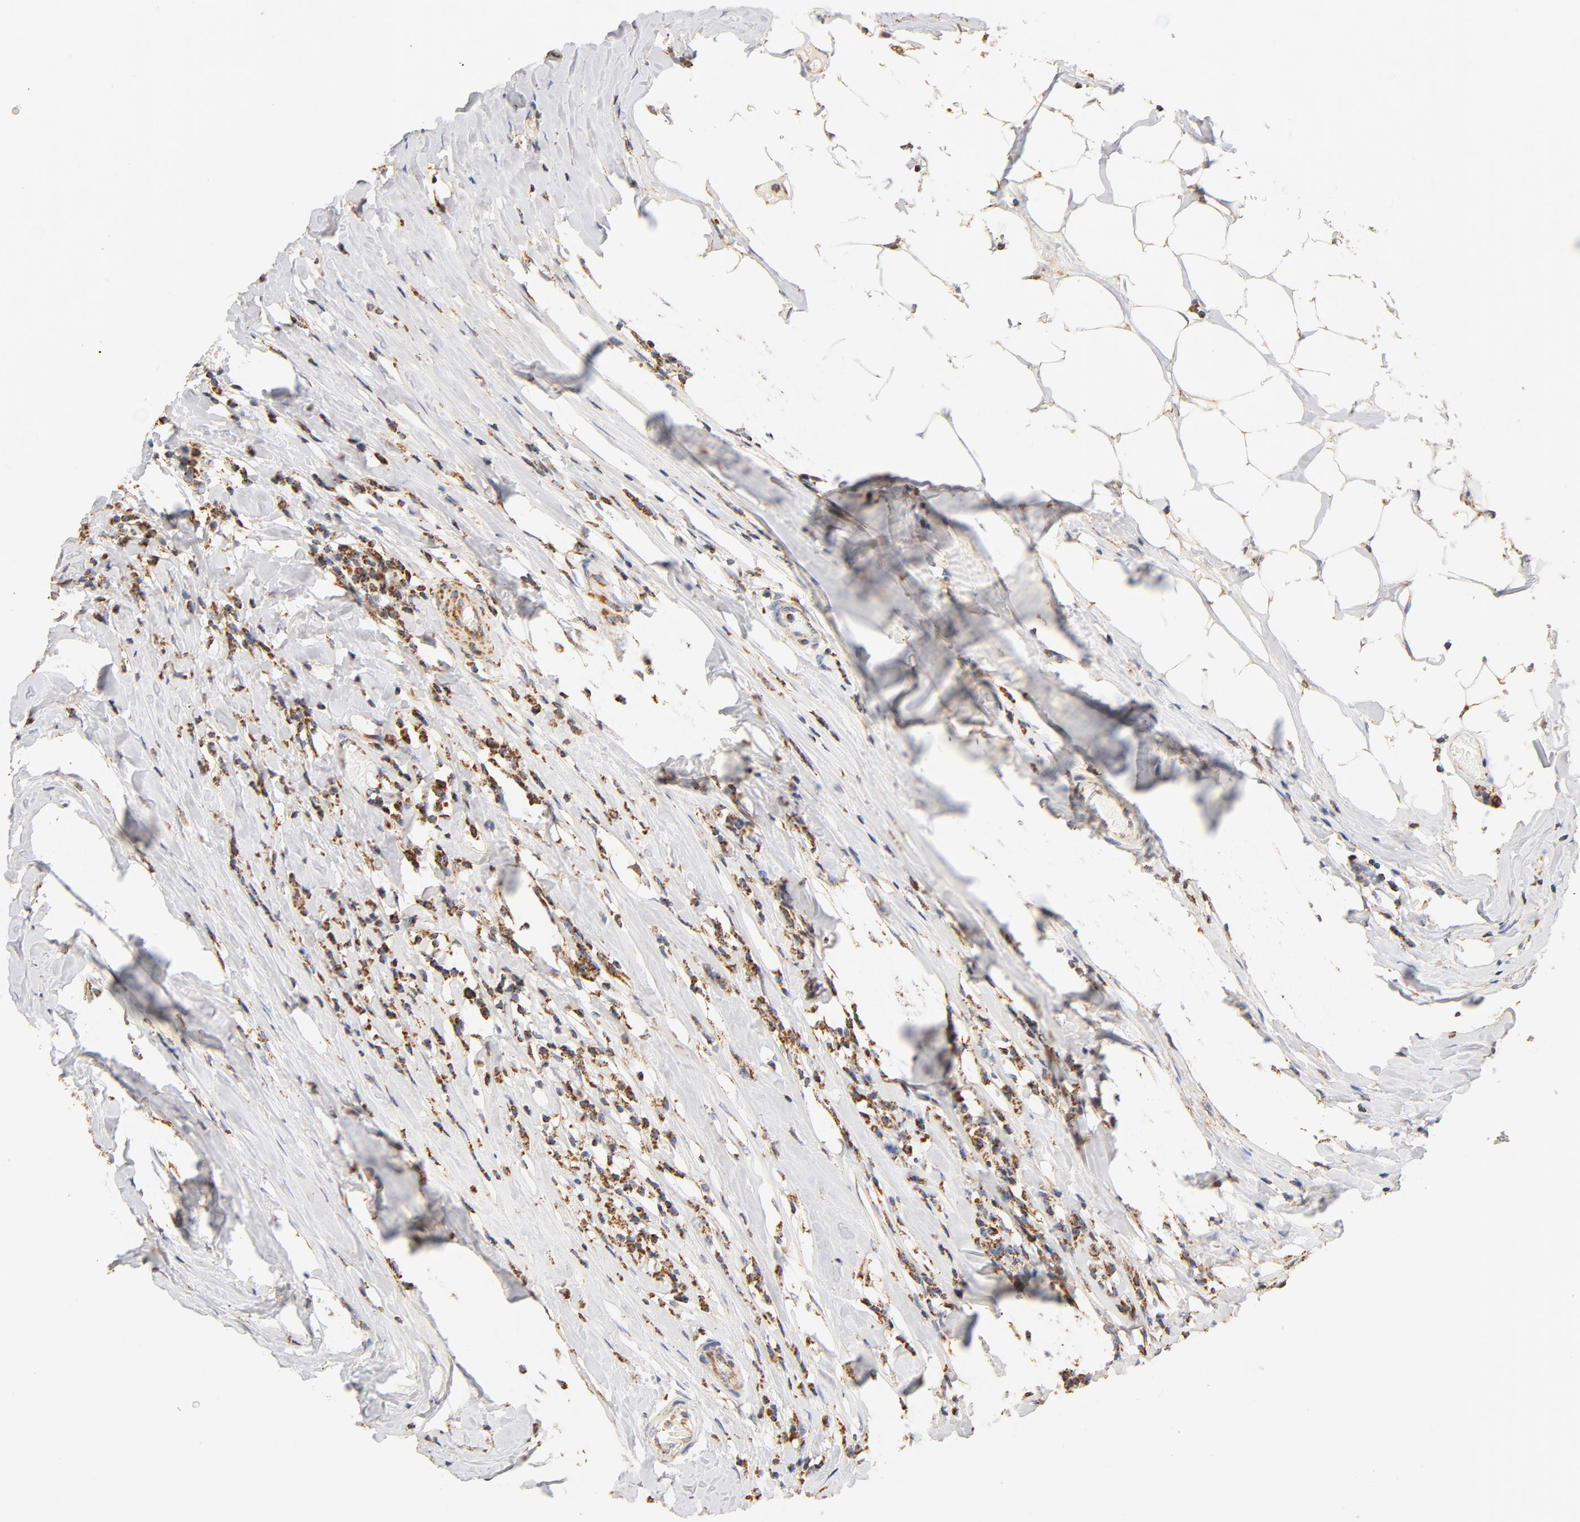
{"staining": {"intensity": "strong", "quantity": ">75%", "location": "cytoplasmic/membranous"}, "tissue": "head and neck cancer", "cell_type": "Tumor cells", "image_type": "cancer", "snomed": [{"axis": "morphology", "description": "Adenocarcinoma, NOS"}, {"axis": "topography", "description": "Salivary gland"}, {"axis": "topography", "description": "Head-Neck"}], "caption": "Protein analysis of adenocarcinoma (head and neck) tissue reveals strong cytoplasmic/membranous expression in about >75% of tumor cells.", "gene": "COX4I1", "patient": {"sex": "female", "age": 65}}